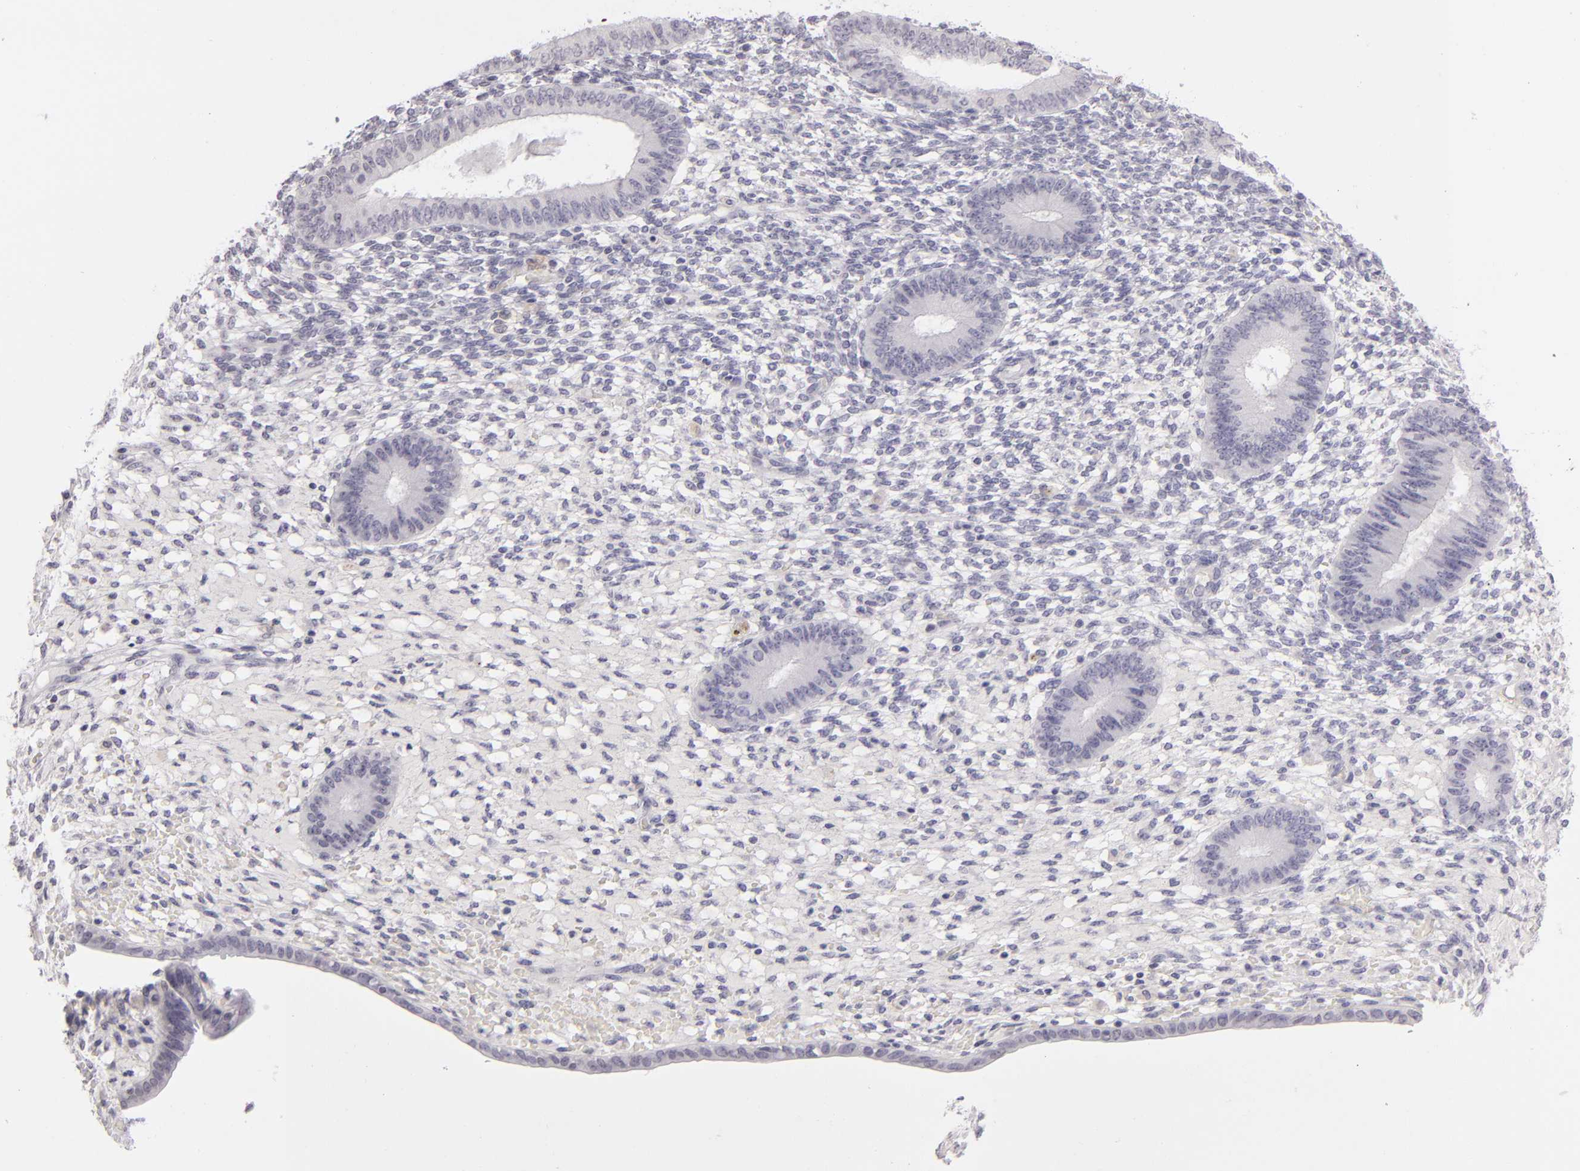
{"staining": {"intensity": "negative", "quantity": "none", "location": "none"}, "tissue": "endometrium", "cell_type": "Cells in endometrial stroma", "image_type": "normal", "snomed": [{"axis": "morphology", "description": "Normal tissue, NOS"}, {"axis": "topography", "description": "Endometrium"}], "caption": "The image reveals no staining of cells in endometrial stroma in unremarkable endometrium.", "gene": "CD40", "patient": {"sex": "female", "age": 42}}